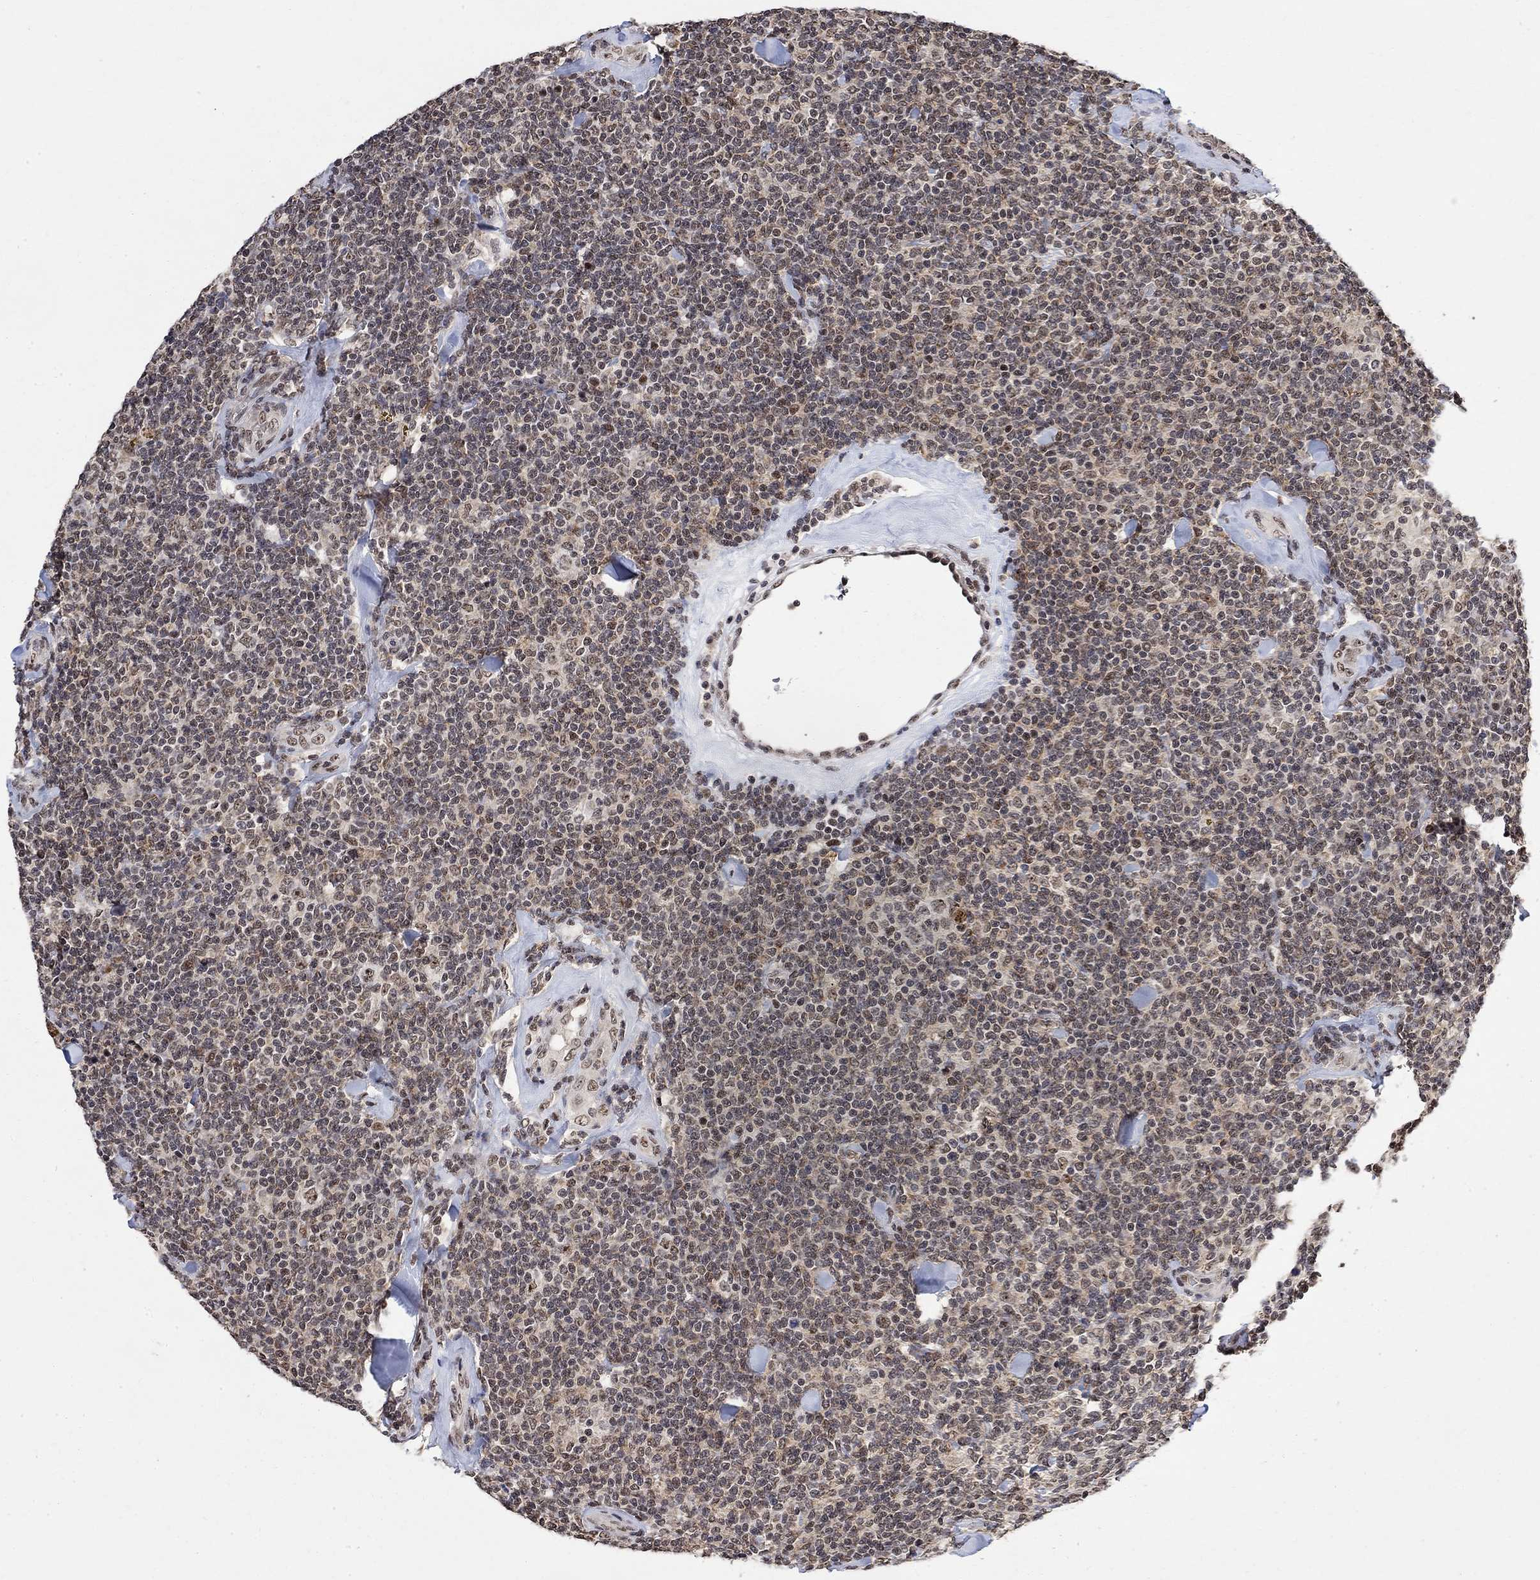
{"staining": {"intensity": "negative", "quantity": "none", "location": "none"}, "tissue": "lymphoma", "cell_type": "Tumor cells", "image_type": "cancer", "snomed": [{"axis": "morphology", "description": "Malignant lymphoma, non-Hodgkin's type, Low grade"}, {"axis": "topography", "description": "Lymph node"}], "caption": "This is a photomicrograph of immunohistochemistry (IHC) staining of lymphoma, which shows no positivity in tumor cells. Brightfield microscopy of immunohistochemistry (IHC) stained with DAB (3,3'-diaminobenzidine) (brown) and hematoxylin (blue), captured at high magnification.", "gene": "E4F1", "patient": {"sex": "female", "age": 56}}